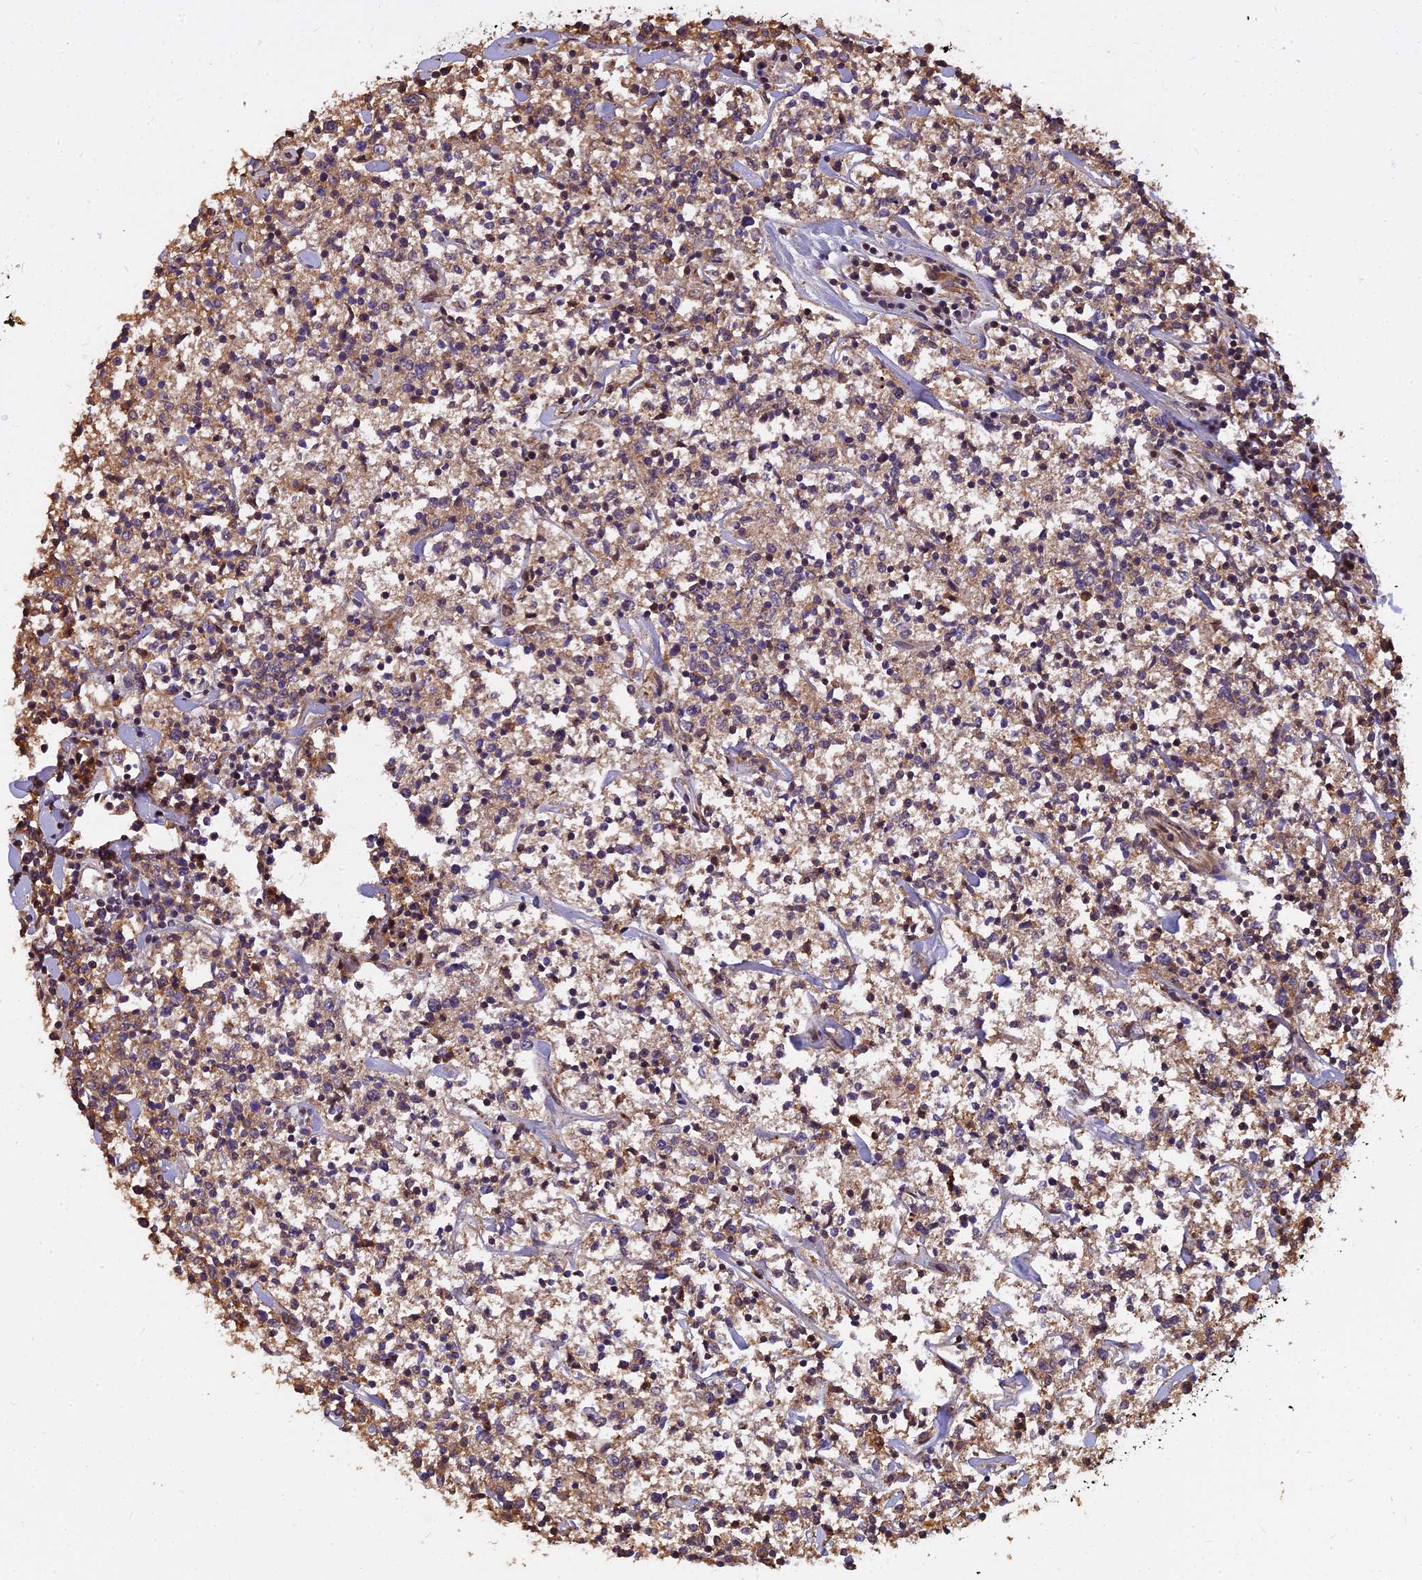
{"staining": {"intensity": "moderate", "quantity": ">75%", "location": "cytoplasmic/membranous"}, "tissue": "lymphoma", "cell_type": "Tumor cells", "image_type": "cancer", "snomed": [{"axis": "morphology", "description": "Malignant lymphoma, non-Hodgkin's type, Low grade"}, {"axis": "topography", "description": "Small intestine"}], "caption": "Immunohistochemistry (IHC) (DAB (3,3'-diaminobenzidine)) staining of human lymphoma exhibits moderate cytoplasmic/membranous protein expression in approximately >75% of tumor cells.", "gene": "TCEA3", "patient": {"sex": "female", "age": 59}}